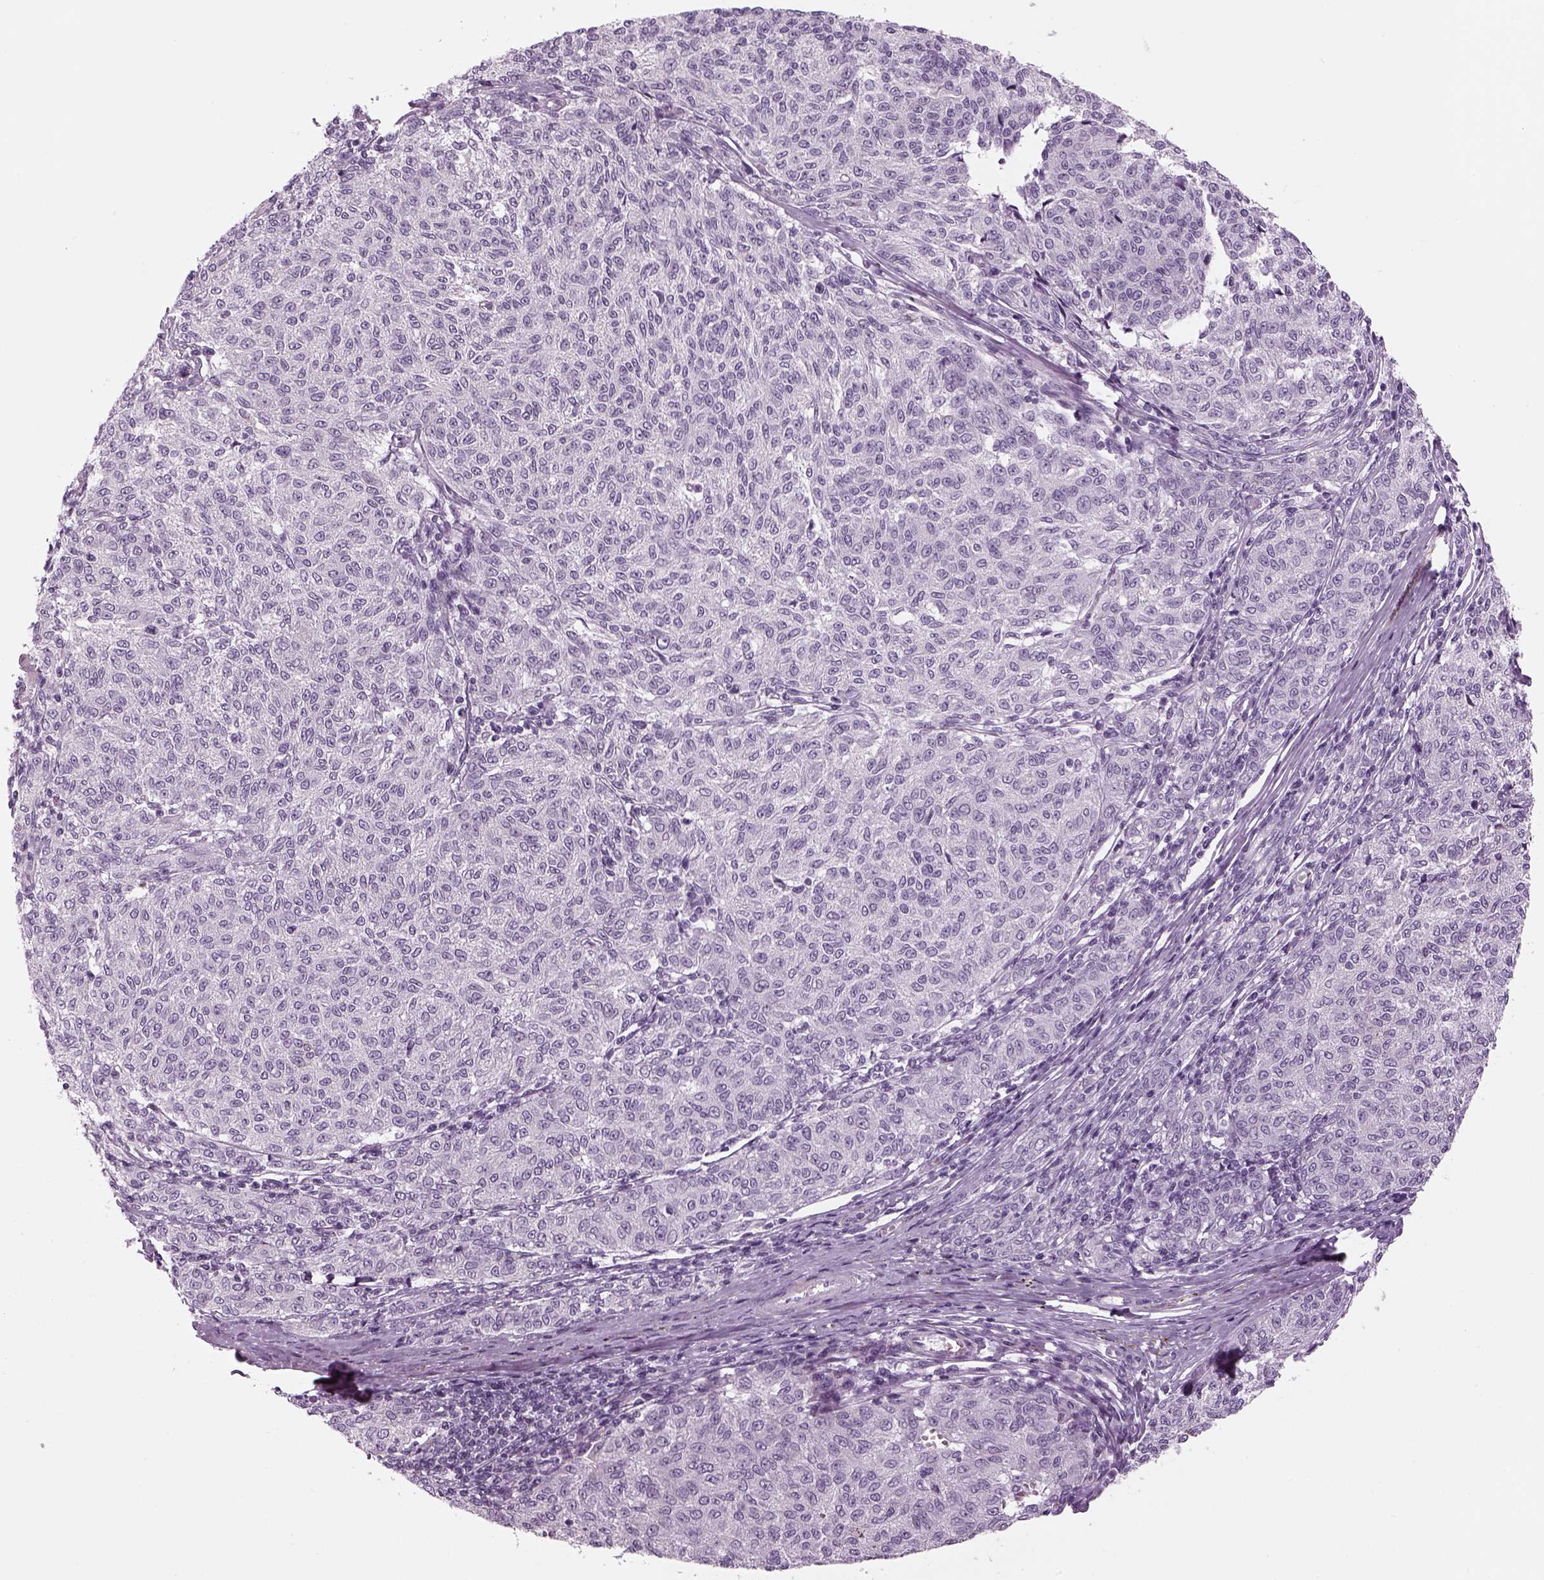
{"staining": {"intensity": "negative", "quantity": "none", "location": "none"}, "tissue": "melanoma", "cell_type": "Tumor cells", "image_type": "cancer", "snomed": [{"axis": "morphology", "description": "Malignant melanoma, NOS"}, {"axis": "topography", "description": "Skin"}], "caption": "Tumor cells show no significant staining in melanoma. The staining was performed using DAB to visualize the protein expression in brown, while the nuclei were stained in blue with hematoxylin (Magnification: 20x).", "gene": "LRRIQ3", "patient": {"sex": "female", "age": 72}}